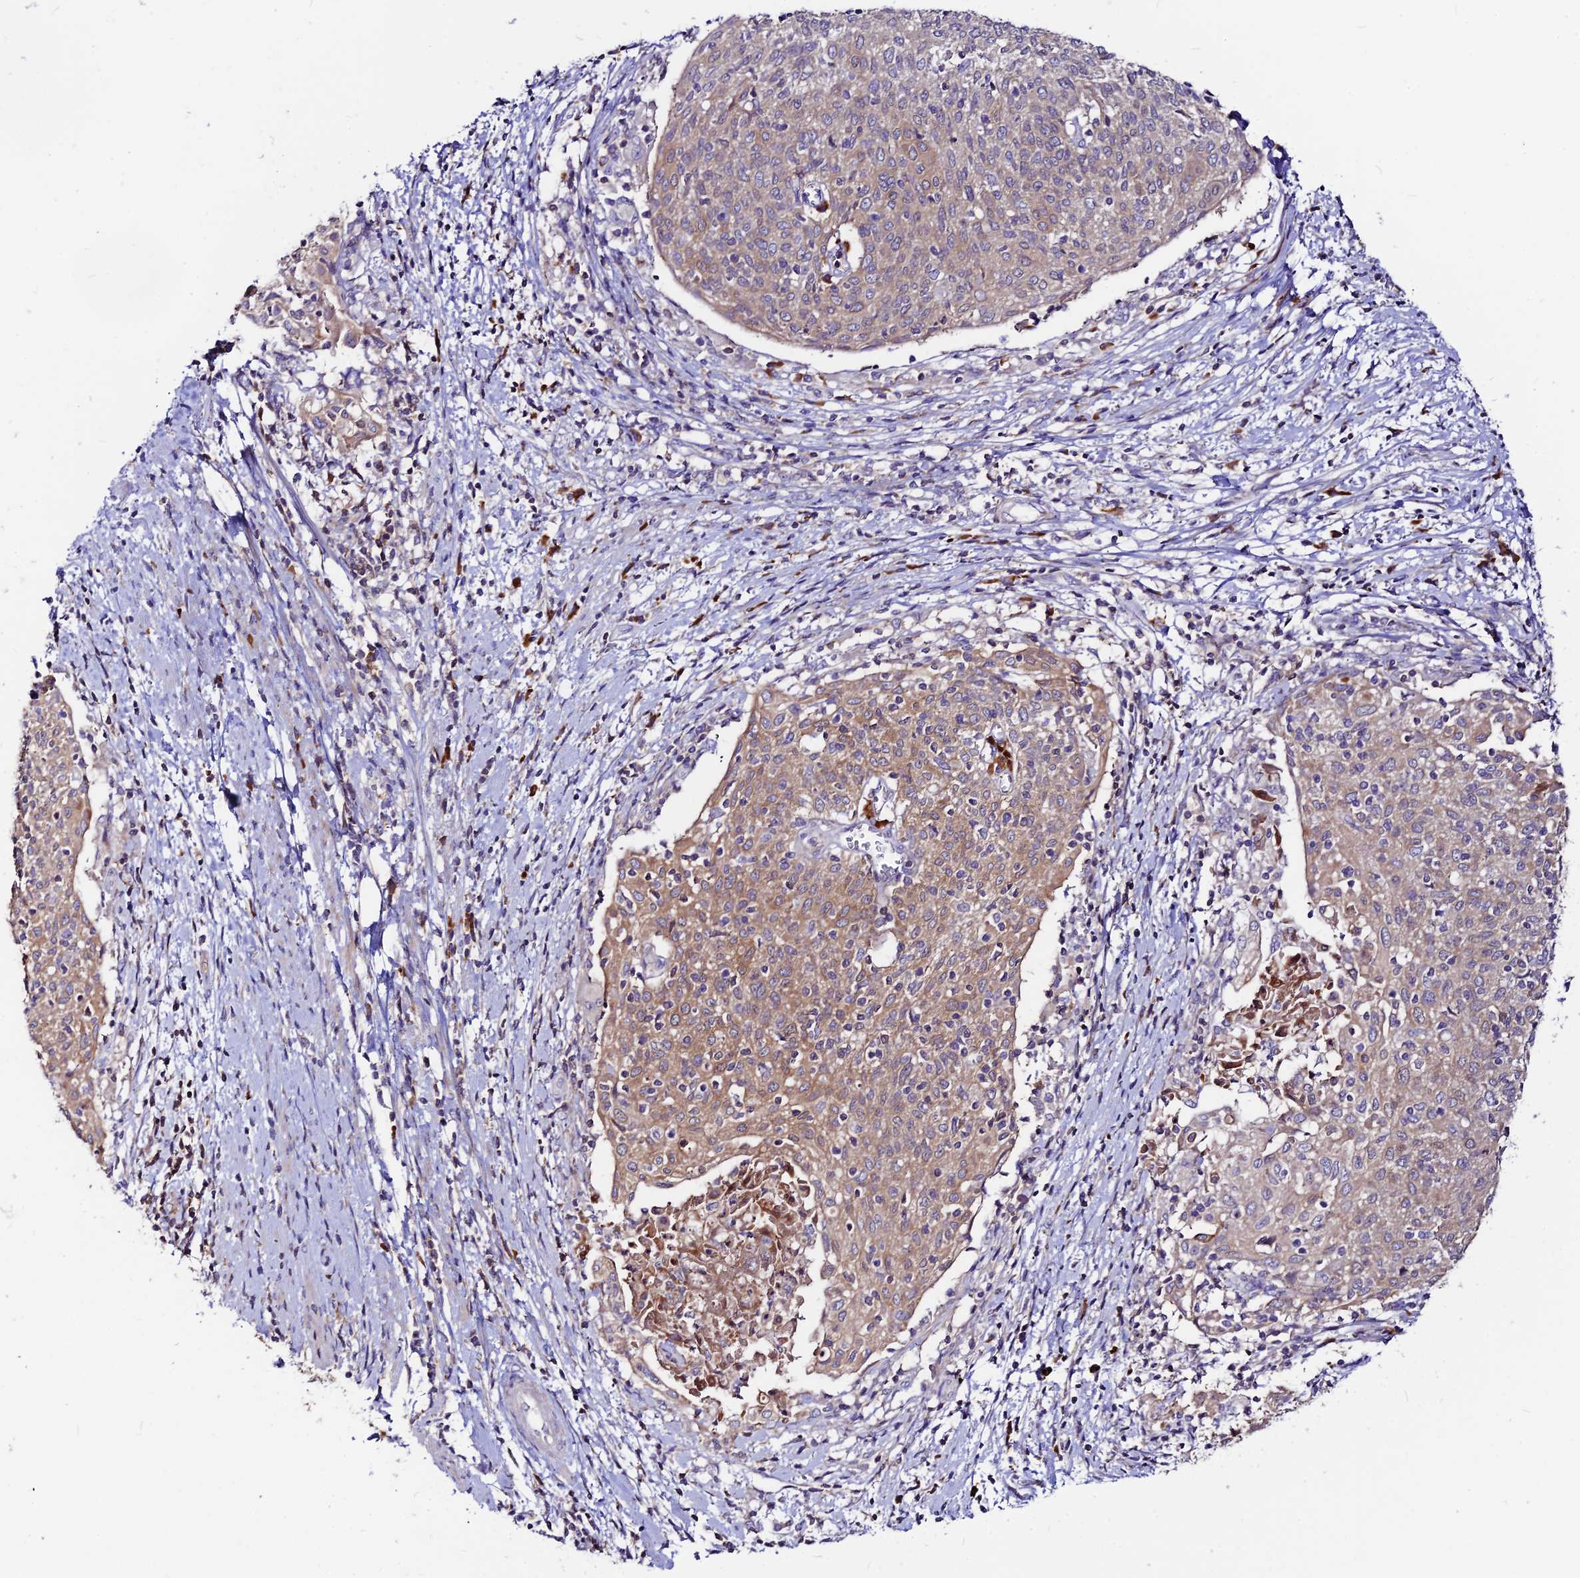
{"staining": {"intensity": "weak", "quantity": "25%-75%", "location": "cytoplasmic/membranous"}, "tissue": "cervical cancer", "cell_type": "Tumor cells", "image_type": "cancer", "snomed": [{"axis": "morphology", "description": "Squamous cell carcinoma, NOS"}, {"axis": "topography", "description": "Cervix"}], "caption": "Weak cytoplasmic/membranous protein expression is appreciated in approximately 25%-75% of tumor cells in cervical cancer (squamous cell carcinoma).", "gene": "DENND2D", "patient": {"sex": "female", "age": 52}}